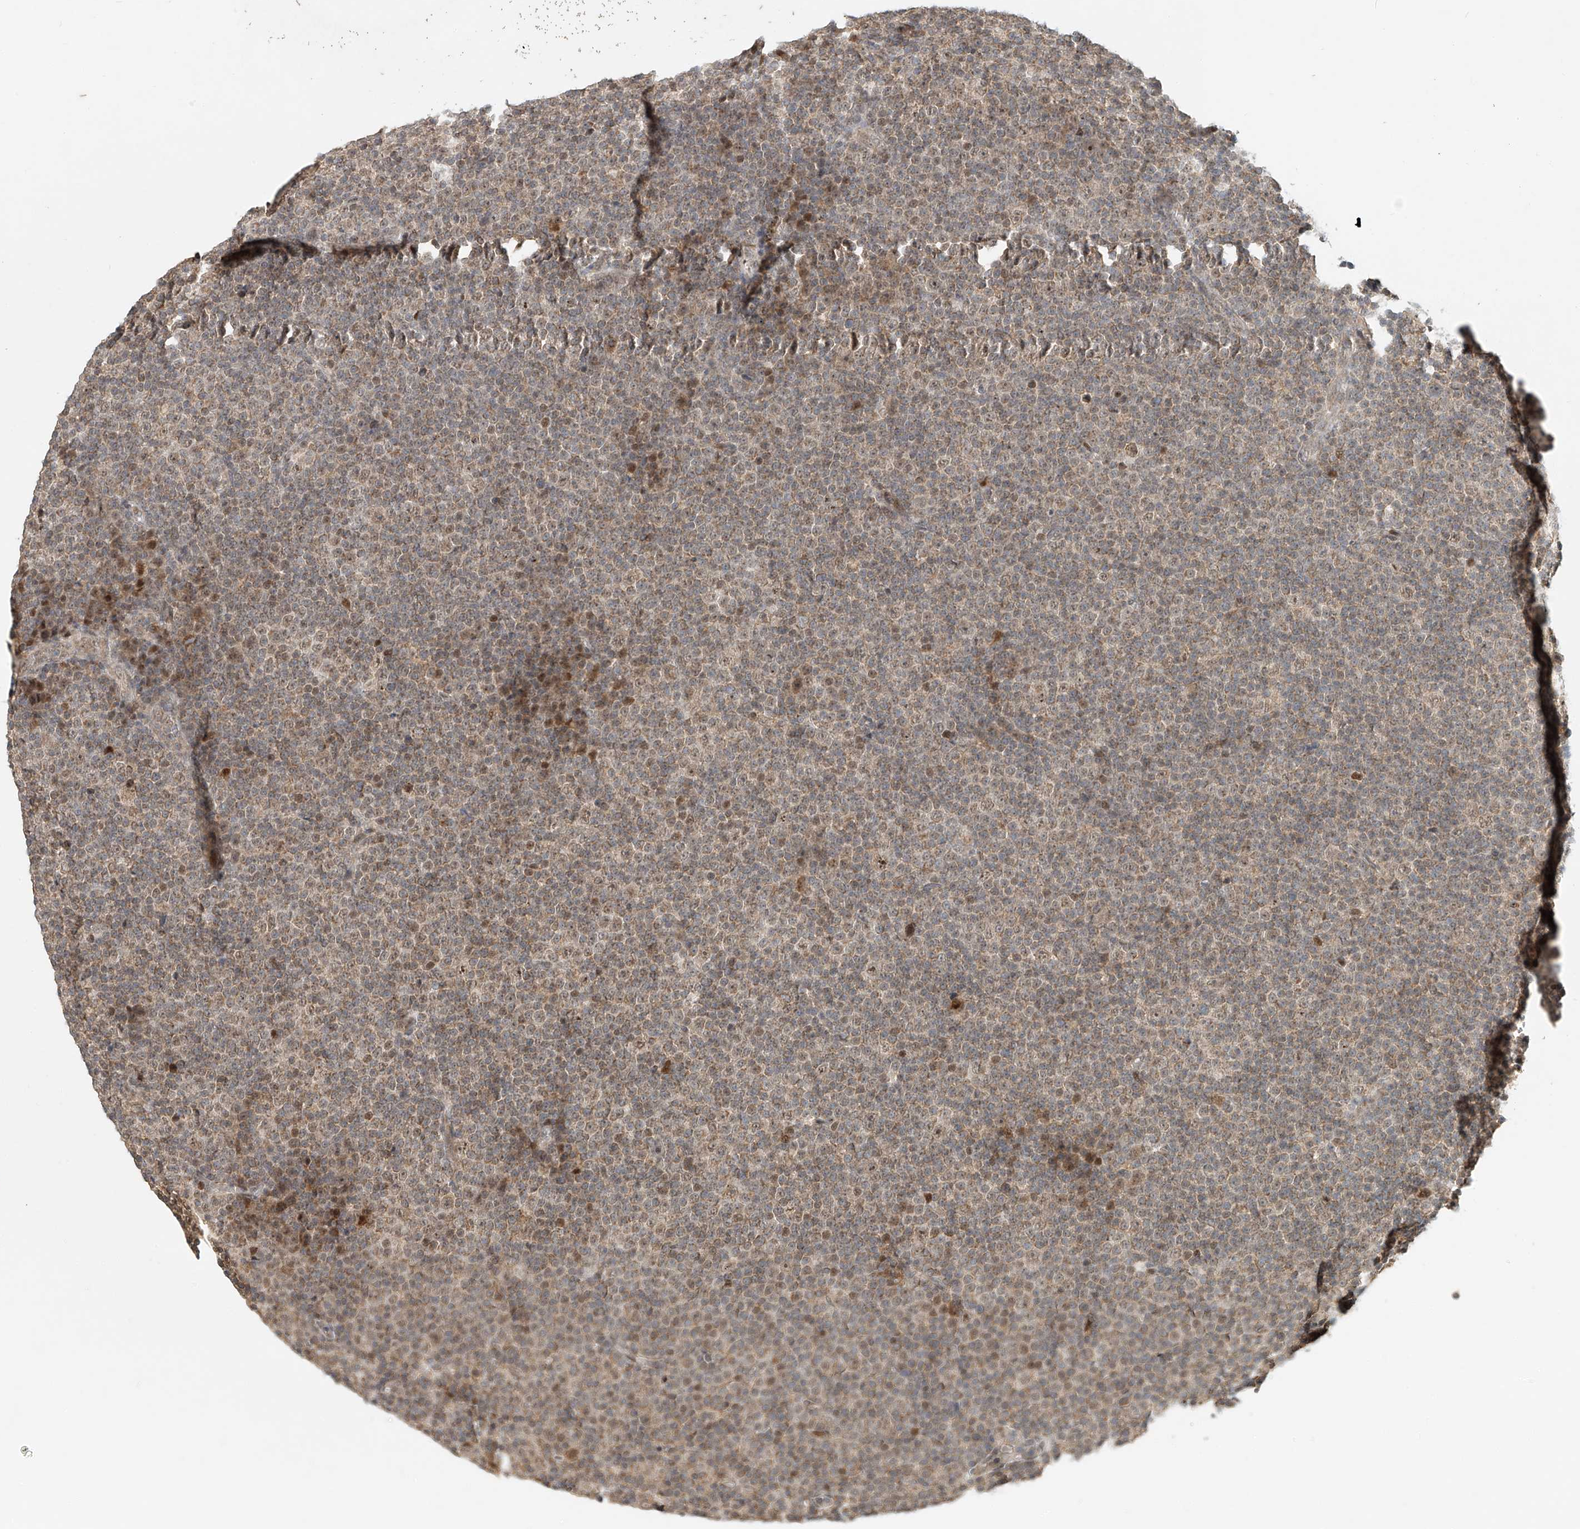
{"staining": {"intensity": "weak", "quantity": "25%-75%", "location": "cytoplasmic/membranous,nuclear"}, "tissue": "lymphoma", "cell_type": "Tumor cells", "image_type": "cancer", "snomed": [{"axis": "morphology", "description": "Malignant lymphoma, non-Hodgkin's type, Low grade"}, {"axis": "topography", "description": "Lymph node"}], "caption": "High-power microscopy captured an immunohistochemistry (IHC) micrograph of lymphoma, revealing weak cytoplasmic/membranous and nuclear staining in about 25%-75% of tumor cells. The staining was performed using DAB to visualize the protein expression in brown, while the nuclei were stained in blue with hematoxylin (Magnification: 20x).", "gene": "SYTL3", "patient": {"sex": "female", "age": 67}}